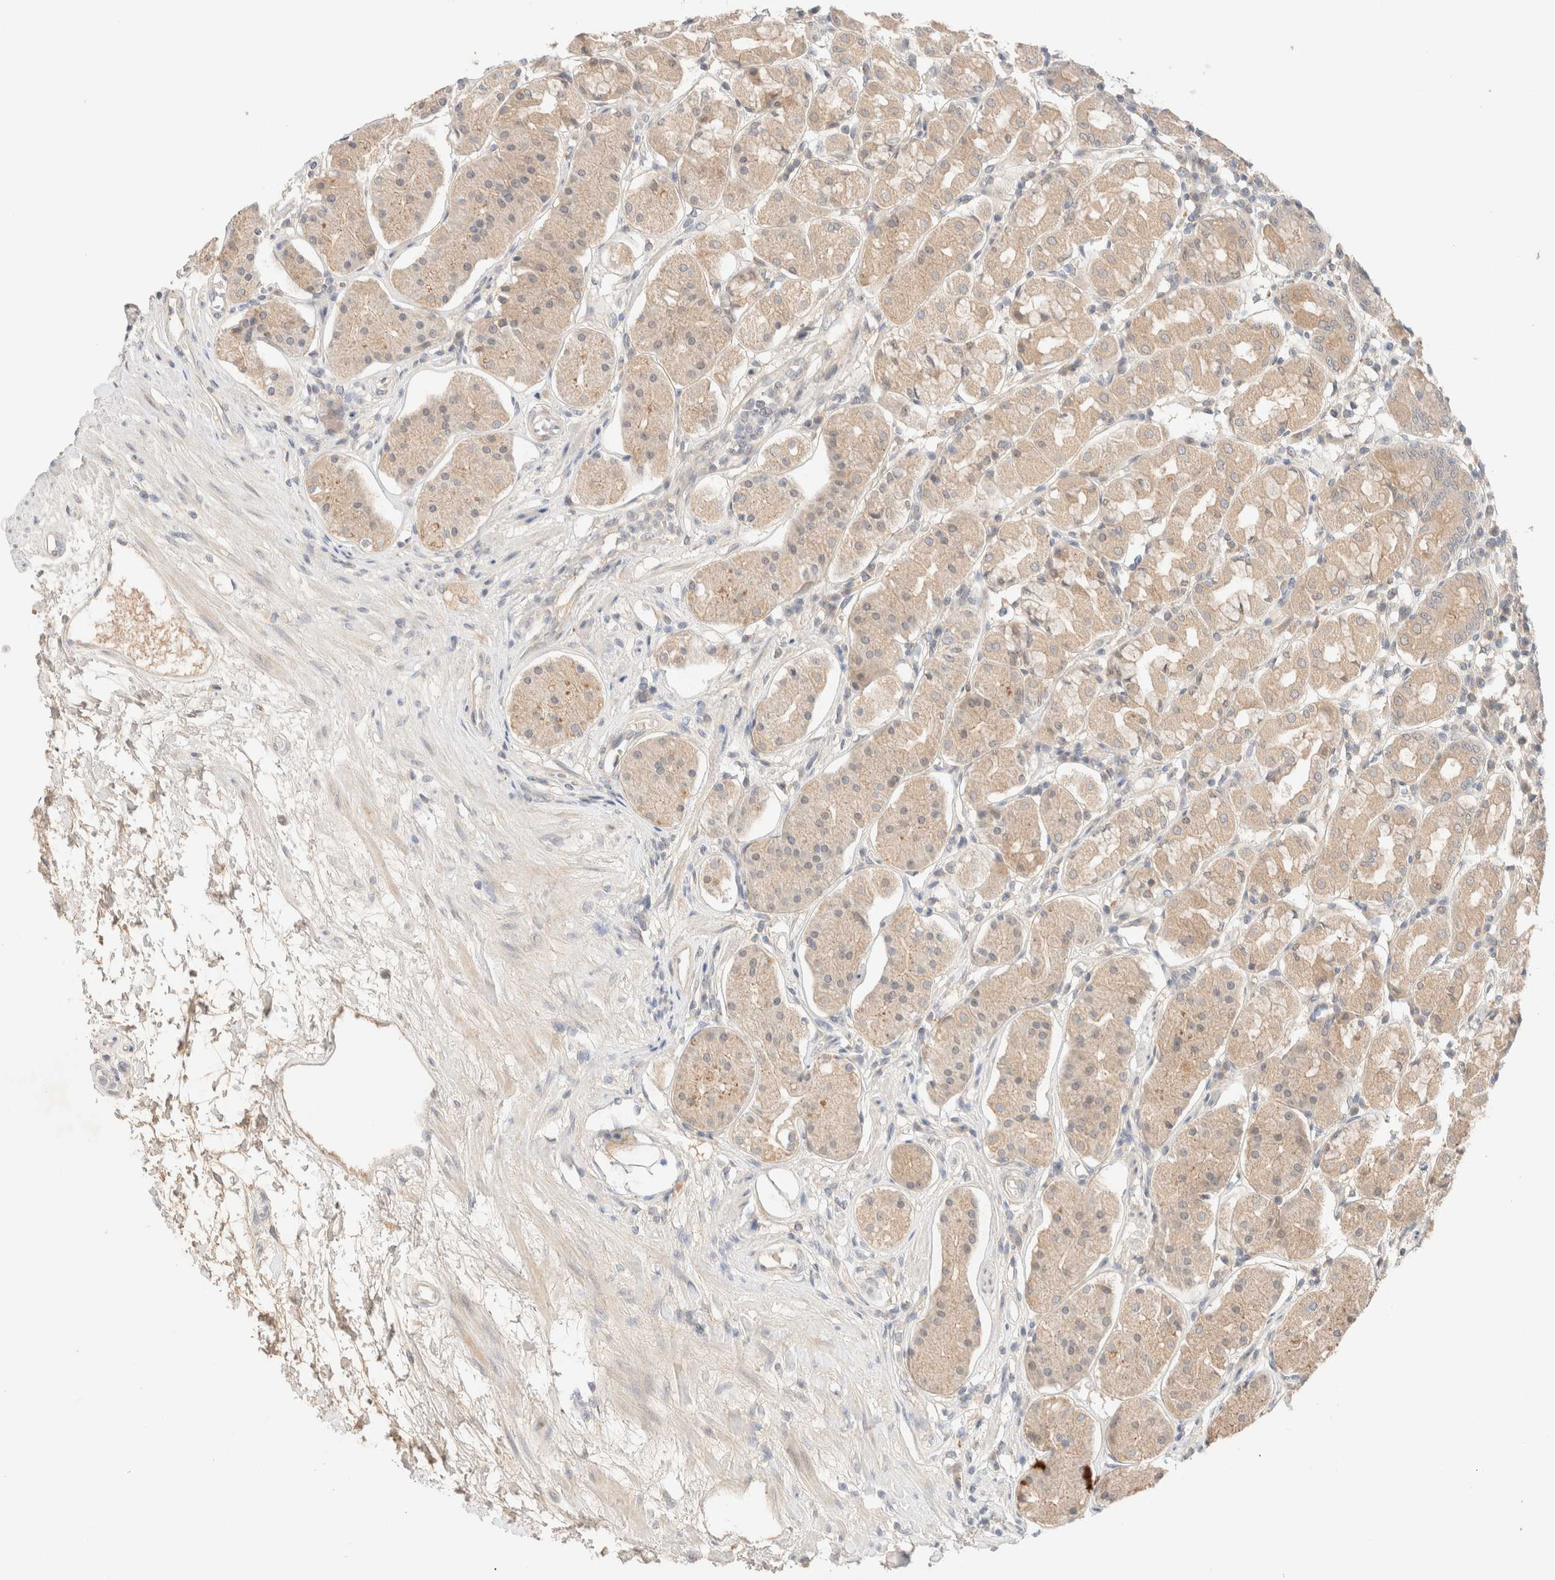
{"staining": {"intensity": "weak", "quantity": "<25%", "location": "cytoplasmic/membranous"}, "tissue": "stomach", "cell_type": "Glandular cells", "image_type": "normal", "snomed": [{"axis": "morphology", "description": "Normal tissue, NOS"}, {"axis": "topography", "description": "Stomach"}, {"axis": "topography", "description": "Stomach, lower"}], "caption": "This is a histopathology image of IHC staining of unremarkable stomach, which shows no expression in glandular cells. (Stains: DAB immunohistochemistry (IHC) with hematoxylin counter stain, Microscopy: brightfield microscopy at high magnification).", "gene": "SARM1", "patient": {"sex": "female", "age": 56}}